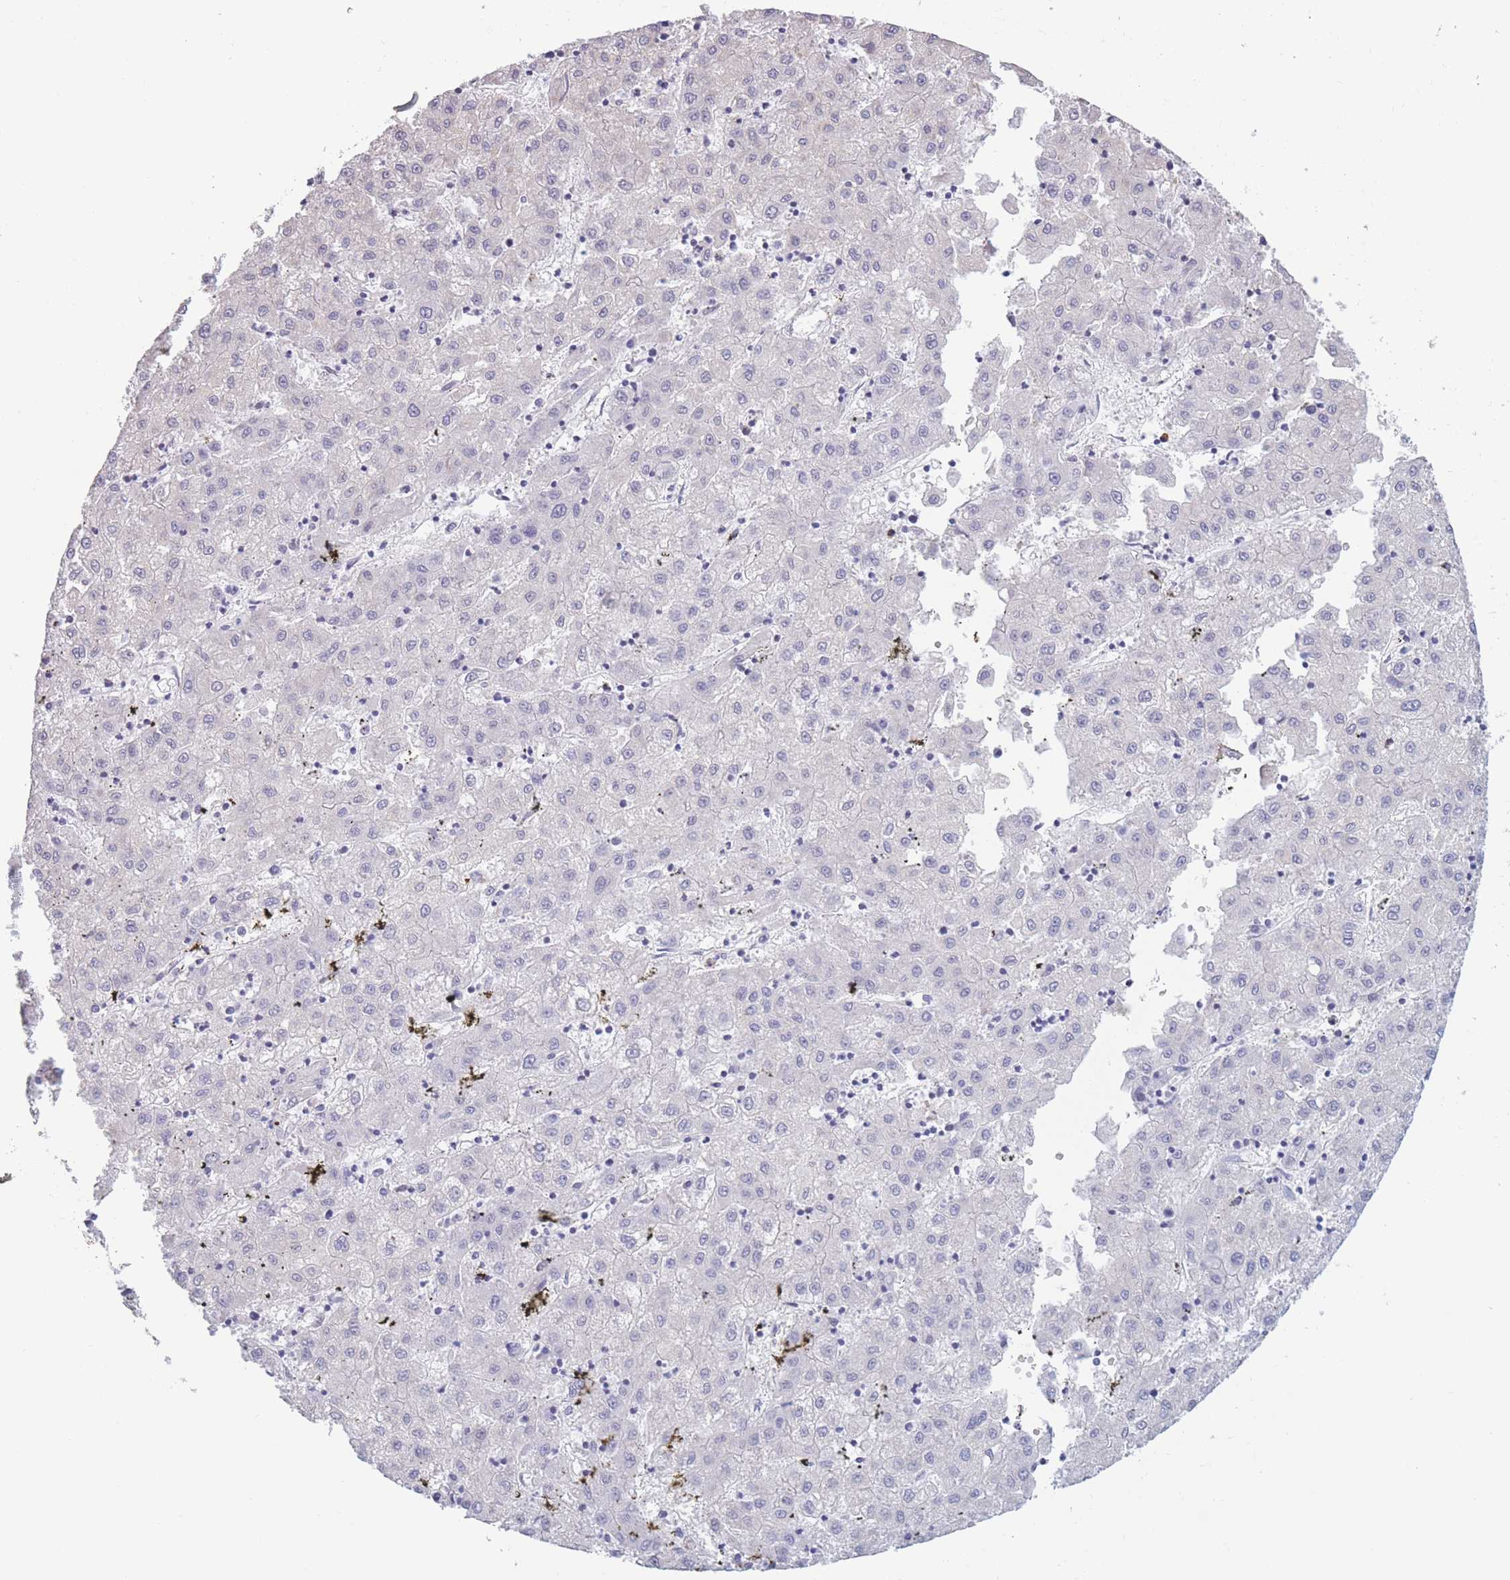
{"staining": {"intensity": "negative", "quantity": "none", "location": "none"}, "tissue": "liver cancer", "cell_type": "Tumor cells", "image_type": "cancer", "snomed": [{"axis": "morphology", "description": "Carcinoma, Hepatocellular, NOS"}, {"axis": "topography", "description": "Liver"}], "caption": "Tumor cells are negative for brown protein staining in liver cancer. (DAB (3,3'-diaminobenzidine) immunohistochemistry with hematoxylin counter stain).", "gene": "PODXL", "patient": {"sex": "male", "age": 72}}